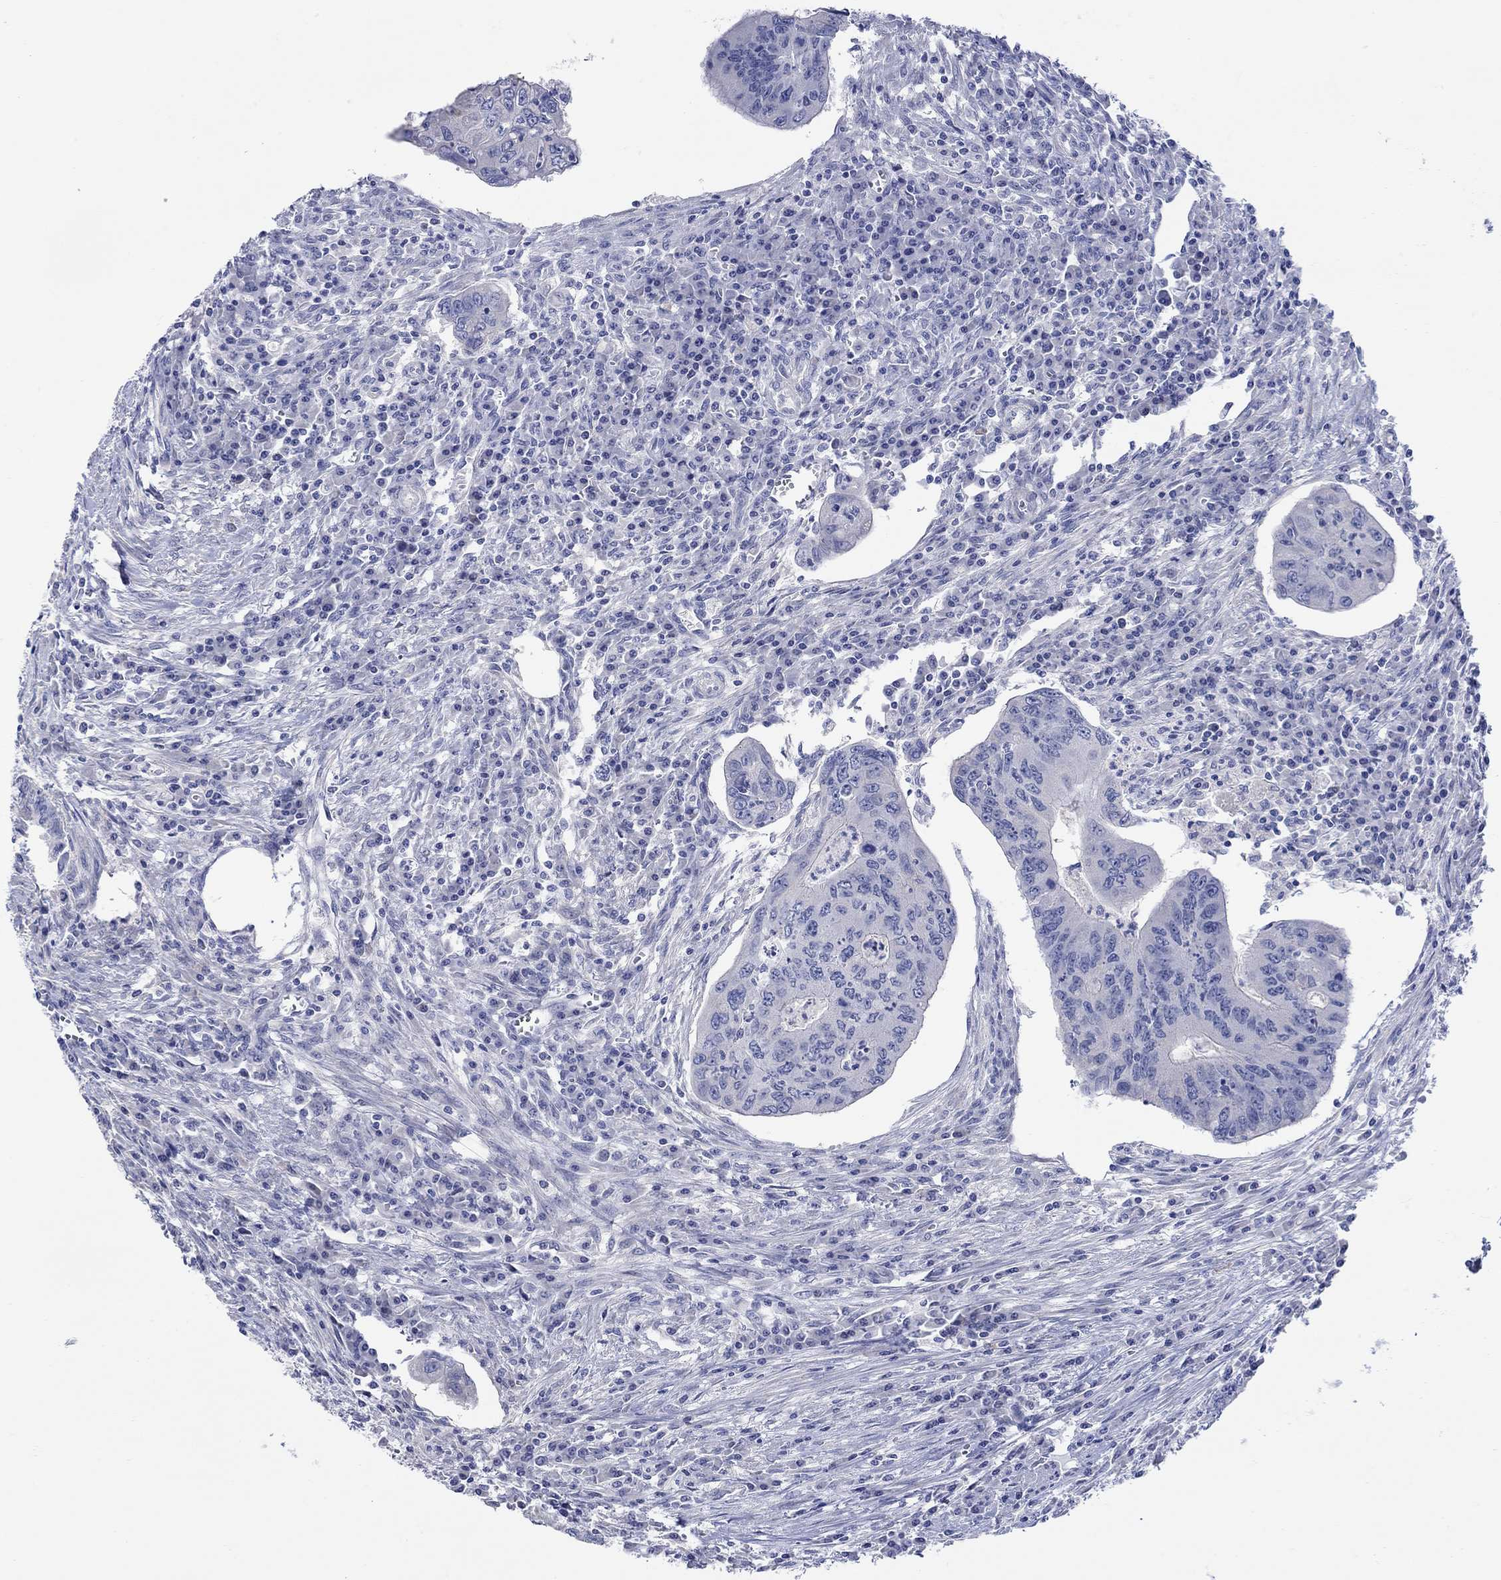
{"staining": {"intensity": "negative", "quantity": "none", "location": "none"}, "tissue": "colorectal cancer", "cell_type": "Tumor cells", "image_type": "cancer", "snomed": [{"axis": "morphology", "description": "Adenocarcinoma, NOS"}, {"axis": "topography", "description": "Colon"}], "caption": "IHC histopathology image of neoplastic tissue: colorectal cancer (adenocarcinoma) stained with DAB shows no significant protein staining in tumor cells.", "gene": "KRT222", "patient": {"sex": "male", "age": 53}}